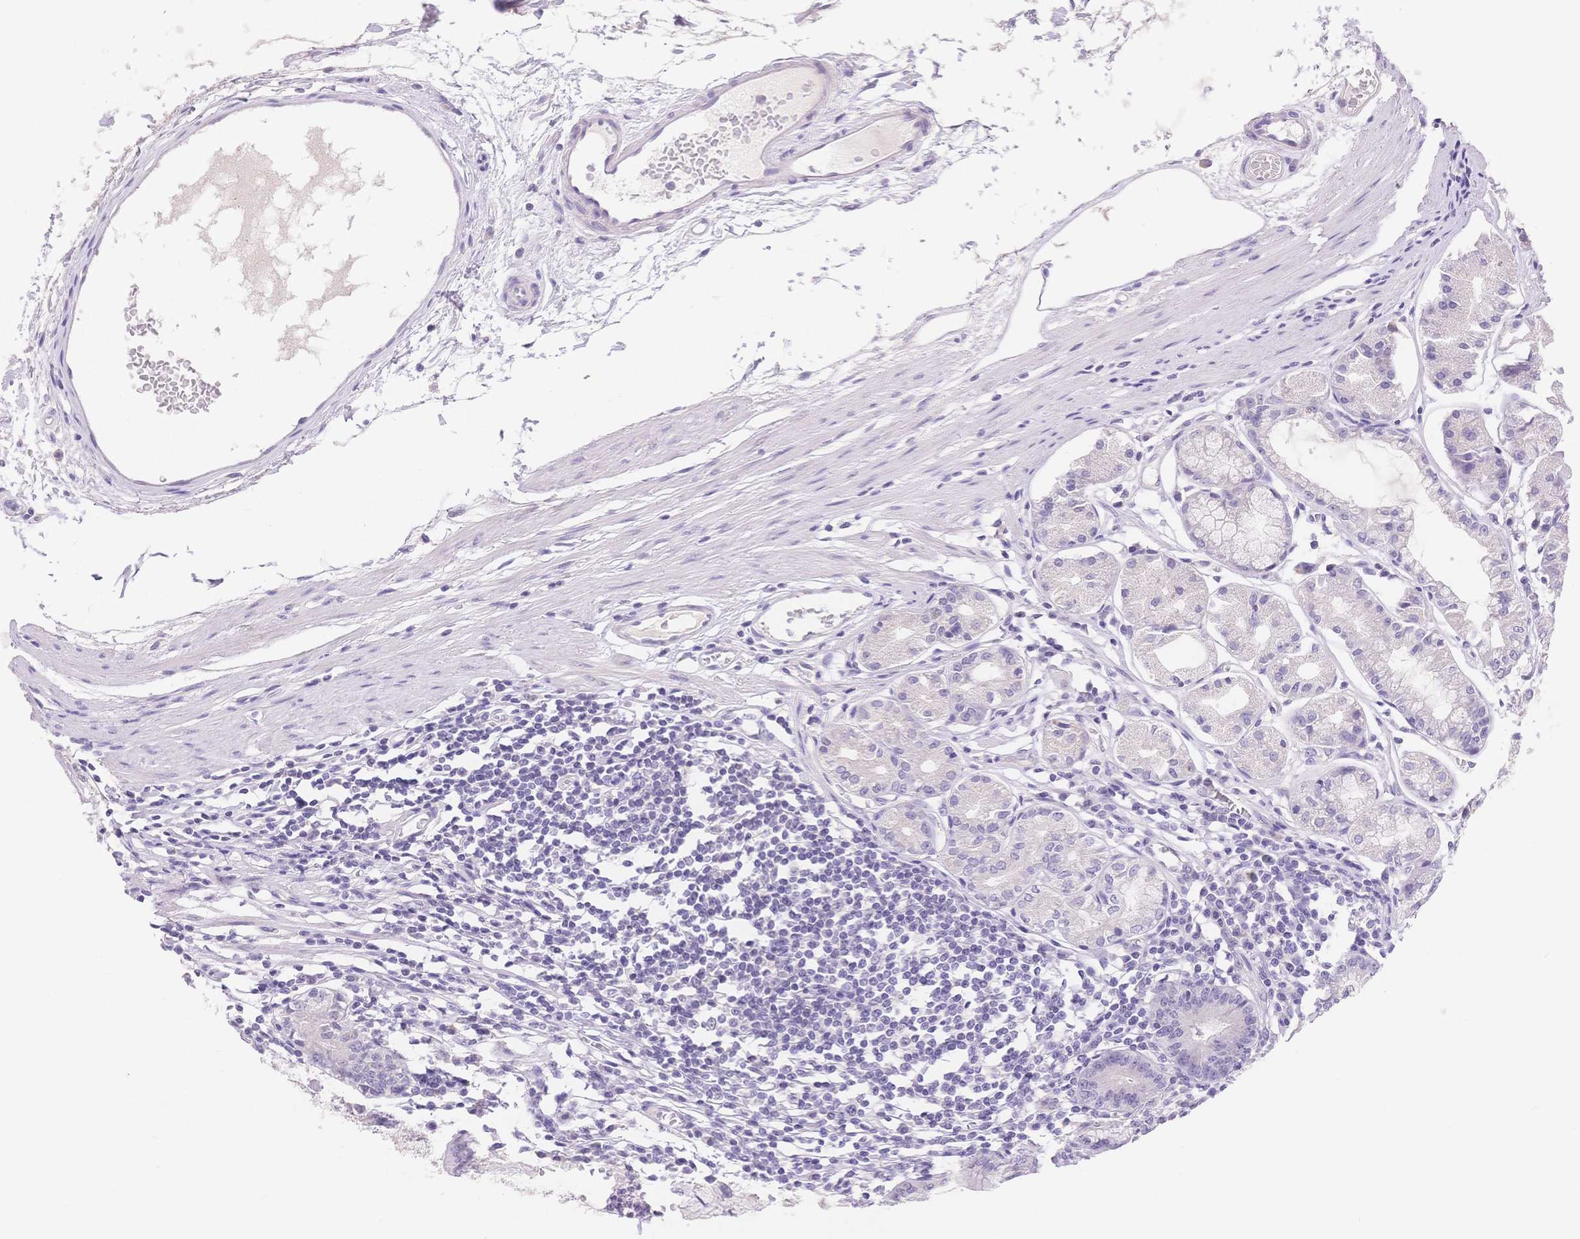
{"staining": {"intensity": "negative", "quantity": "none", "location": "none"}, "tissue": "stomach", "cell_type": "Glandular cells", "image_type": "normal", "snomed": [{"axis": "morphology", "description": "Normal tissue, NOS"}, {"axis": "topography", "description": "Stomach"}], "caption": "High power microscopy histopathology image of an IHC image of normal stomach, revealing no significant expression in glandular cells. (DAB IHC with hematoxylin counter stain).", "gene": "MYOM1", "patient": {"sex": "male", "age": 55}}